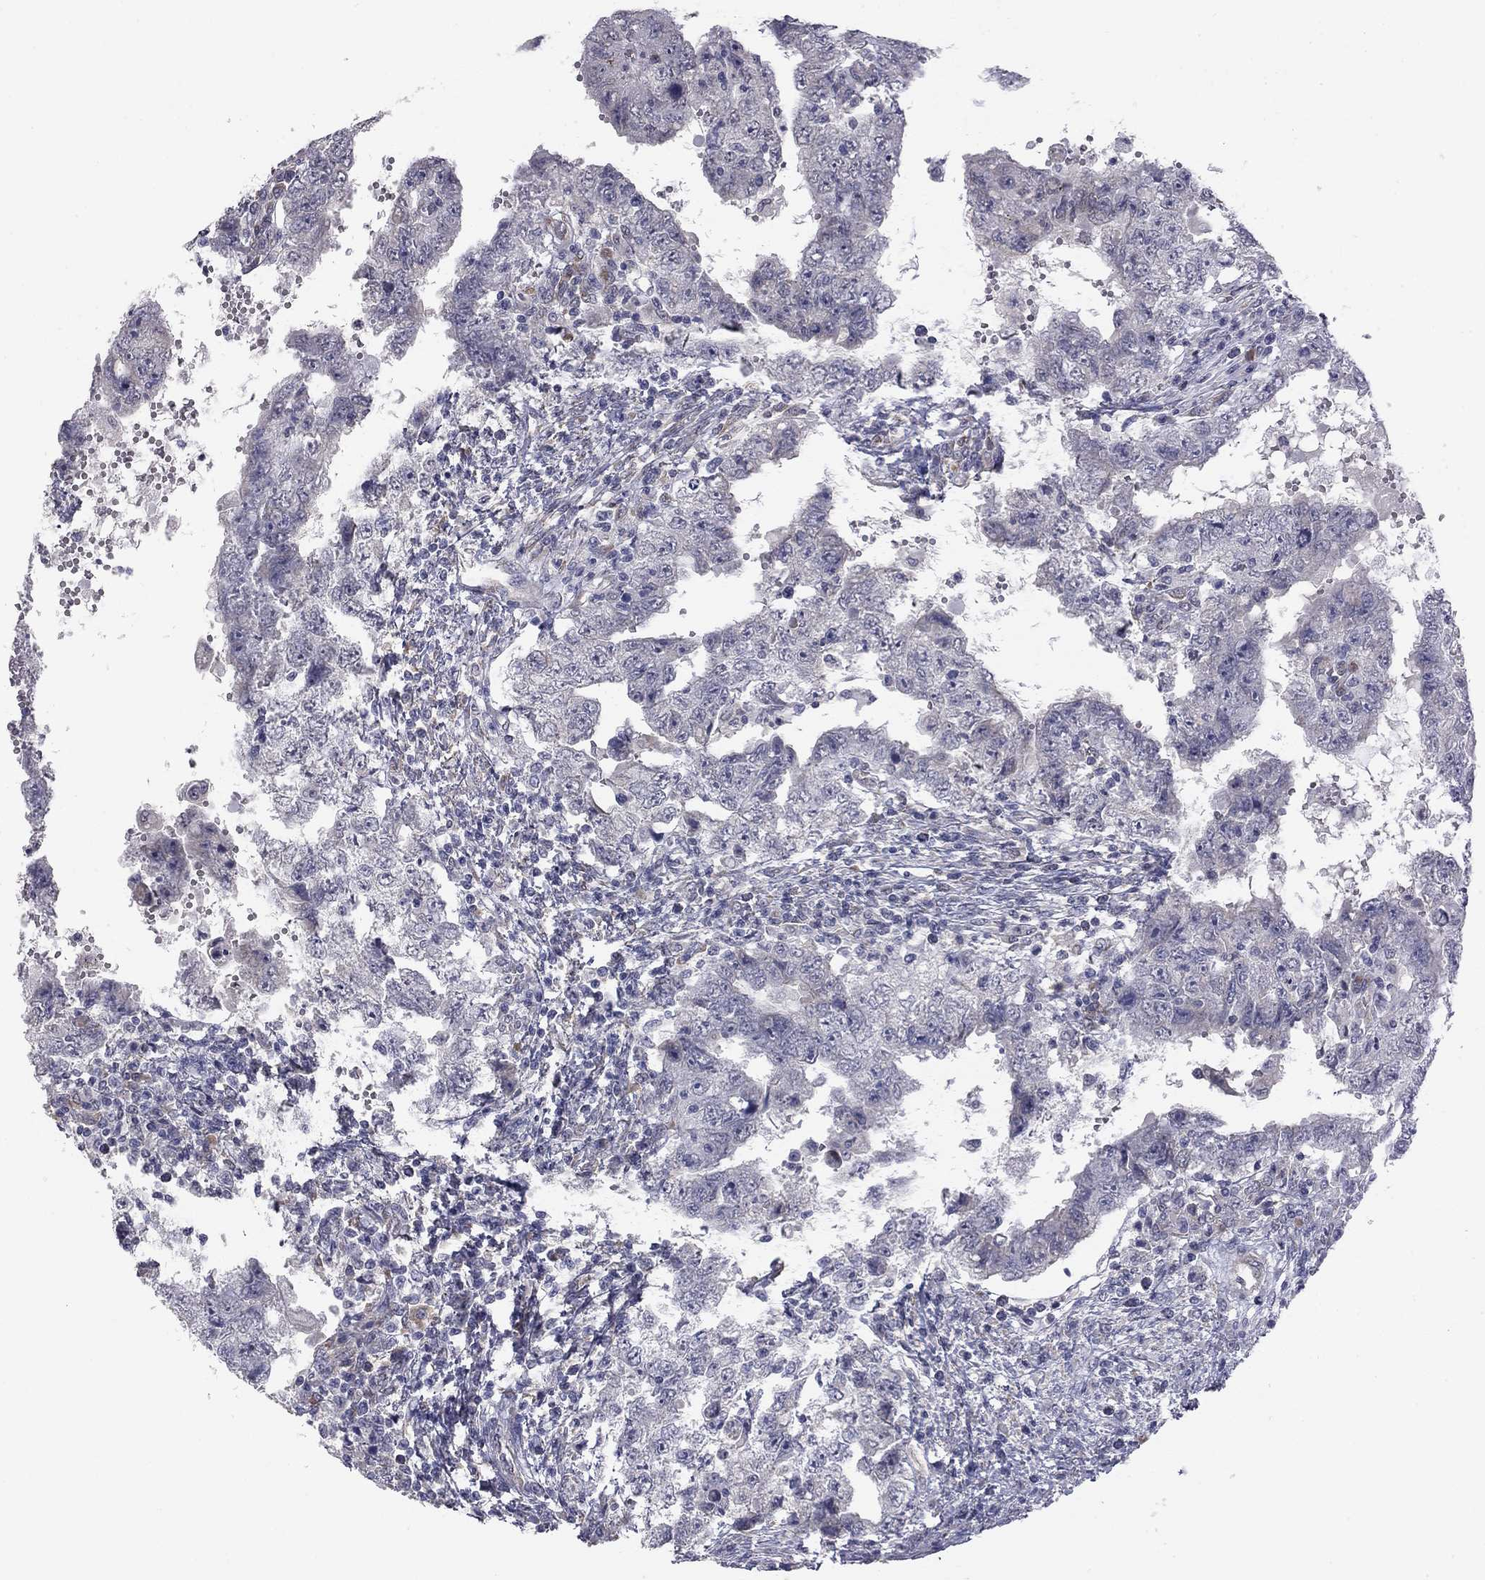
{"staining": {"intensity": "negative", "quantity": "none", "location": "none"}, "tissue": "testis cancer", "cell_type": "Tumor cells", "image_type": "cancer", "snomed": [{"axis": "morphology", "description": "Carcinoma, Embryonal, NOS"}, {"axis": "topography", "description": "Testis"}], "caption": "Embryonal carcinoma (testis) was stained to show a protein in brown. There is no significant expression in tumor cells.", "gene": "PRRT2", "patient": {"sex": "male", "age": 26}}